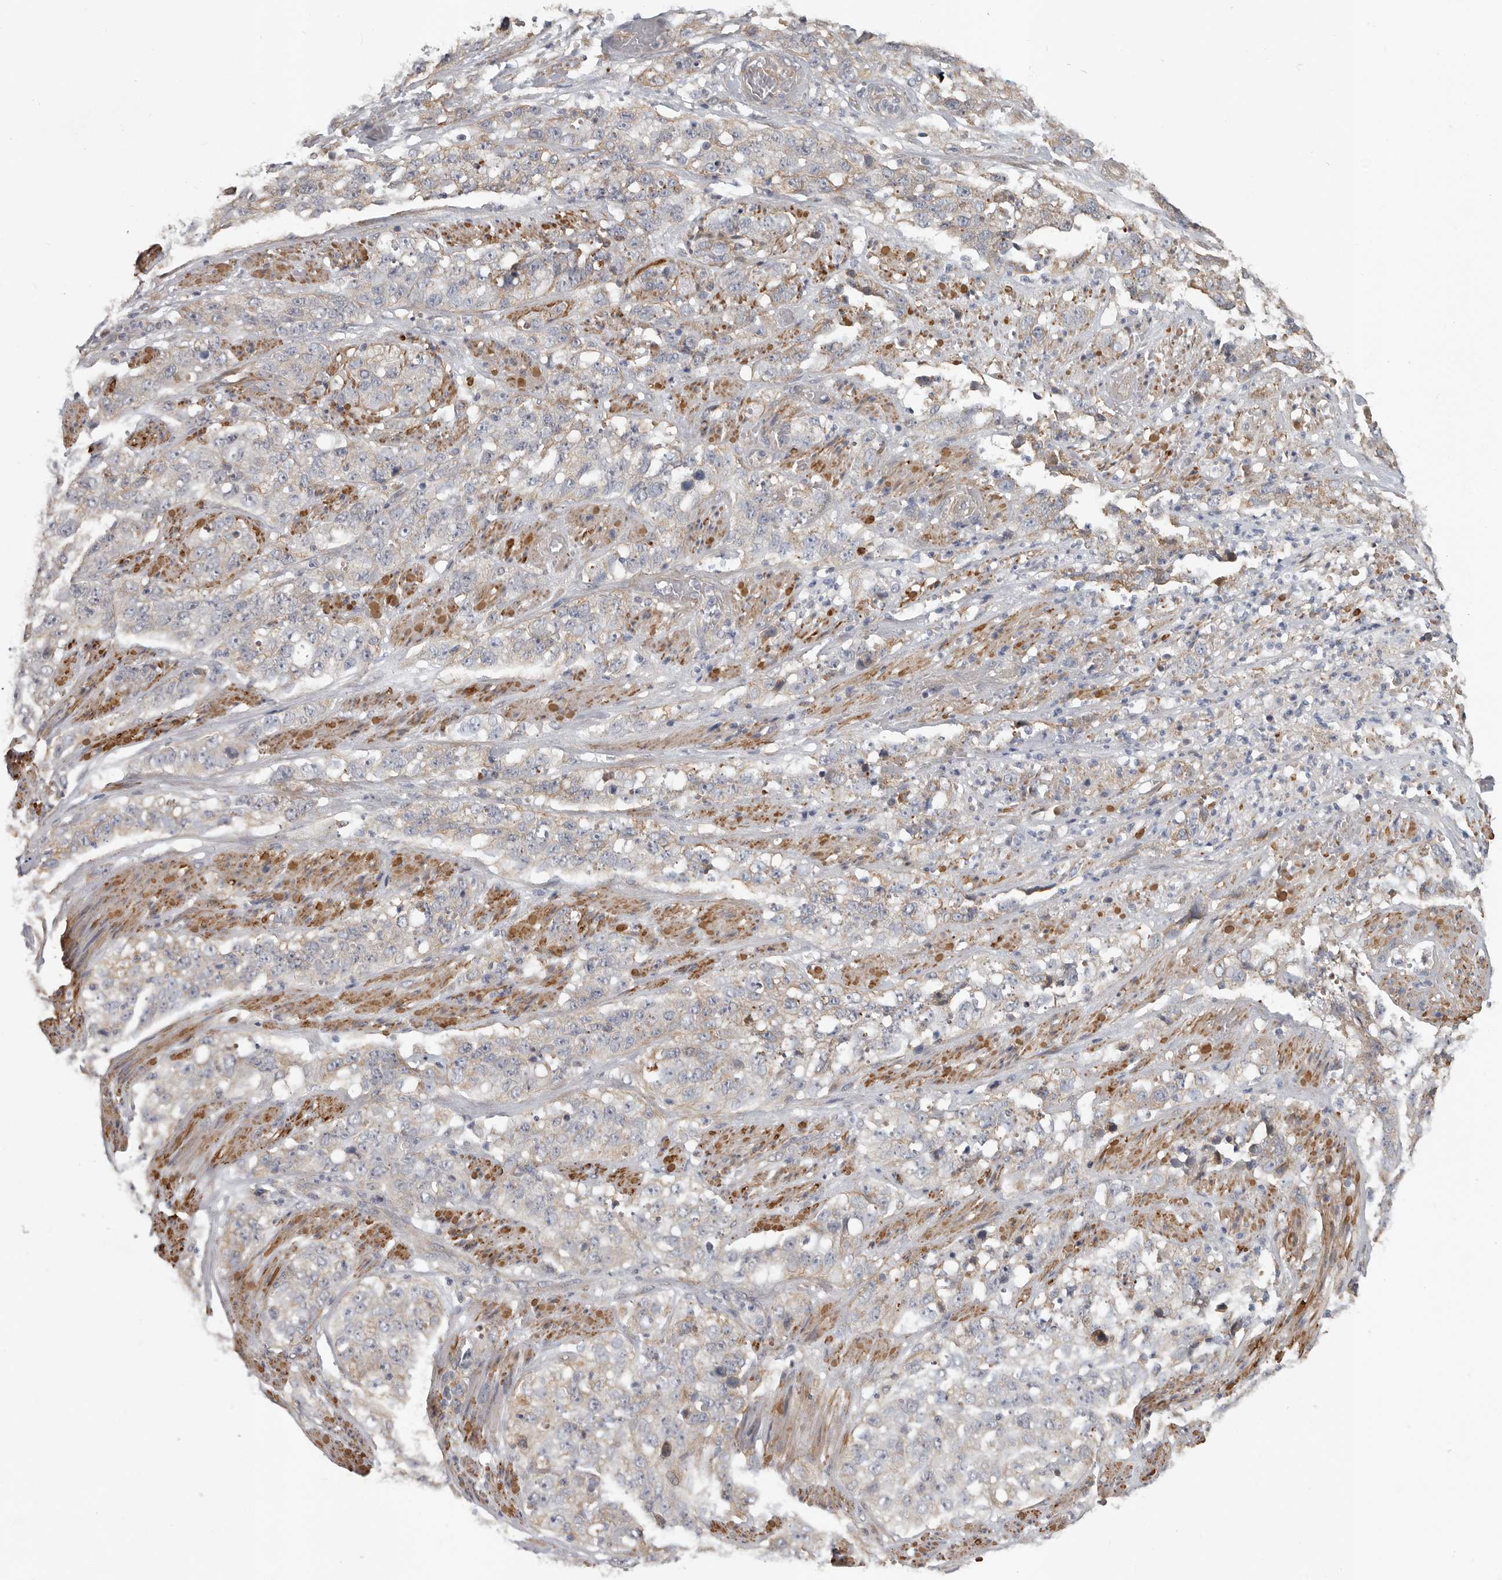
{"staining": {"intensity": "weak", "quantity": "25%-75%", "location": "cytoplasmic/membranous"}, "tissue": "stomach cancer", "cell_type": "Tumor cells", "image_type": "cancer", "snomed": [{"axis": "morphology", "description": "Adenocarcinoma, NOS"}, {"axis": "topography", "description": "Stomach"}], "caption": "Stomach adenocarcinoma stained with a brown dye shows weak cytoplasmic/membranous positive positivity in about 25%-75% of tumor cells.", "gene": "UNK", "patient": {"sex": "male", "age": 48}}